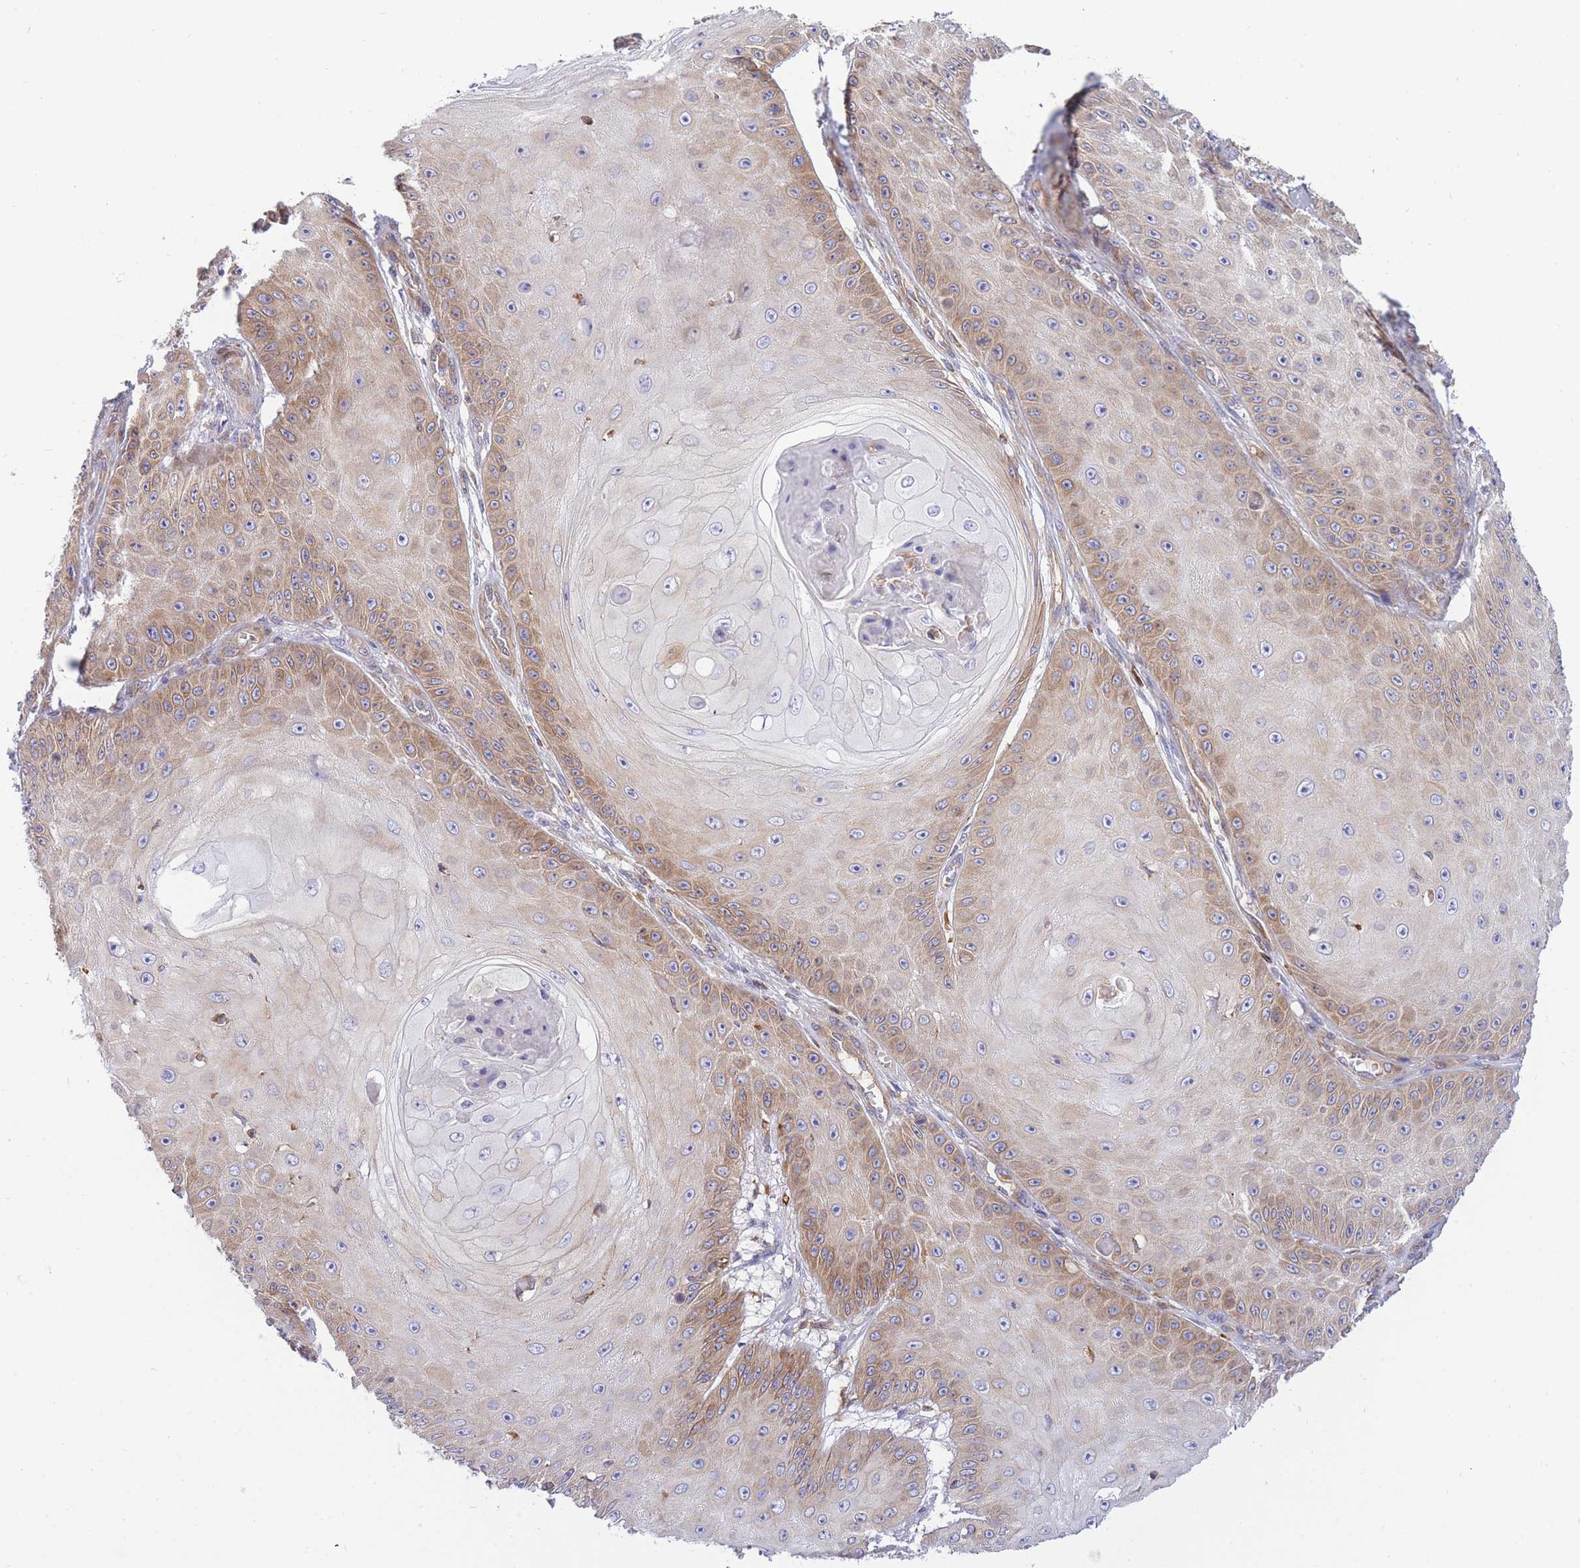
{"staining": {"intensity": "moderate", "quantity": "25%-75%", "location": "cytoplasmic/membranous"}, "tissue": "skin cancer", "cell_type": "Tumor cells", "image_type": "cancer", "snomed": [{"axis": "morphology", "description": "Squamous cell carcinoma, NOS"}, {"axis": "topography", "description": "Skin"}], "caption": "A medium amount of moderate cytoplasmic/membranous positivity is seen in about 25%-75% of tumor cells in skin squamous cell carcinoma tissue.", "gene": "REM1", "patient": {"sex": "male", "age": 70}}